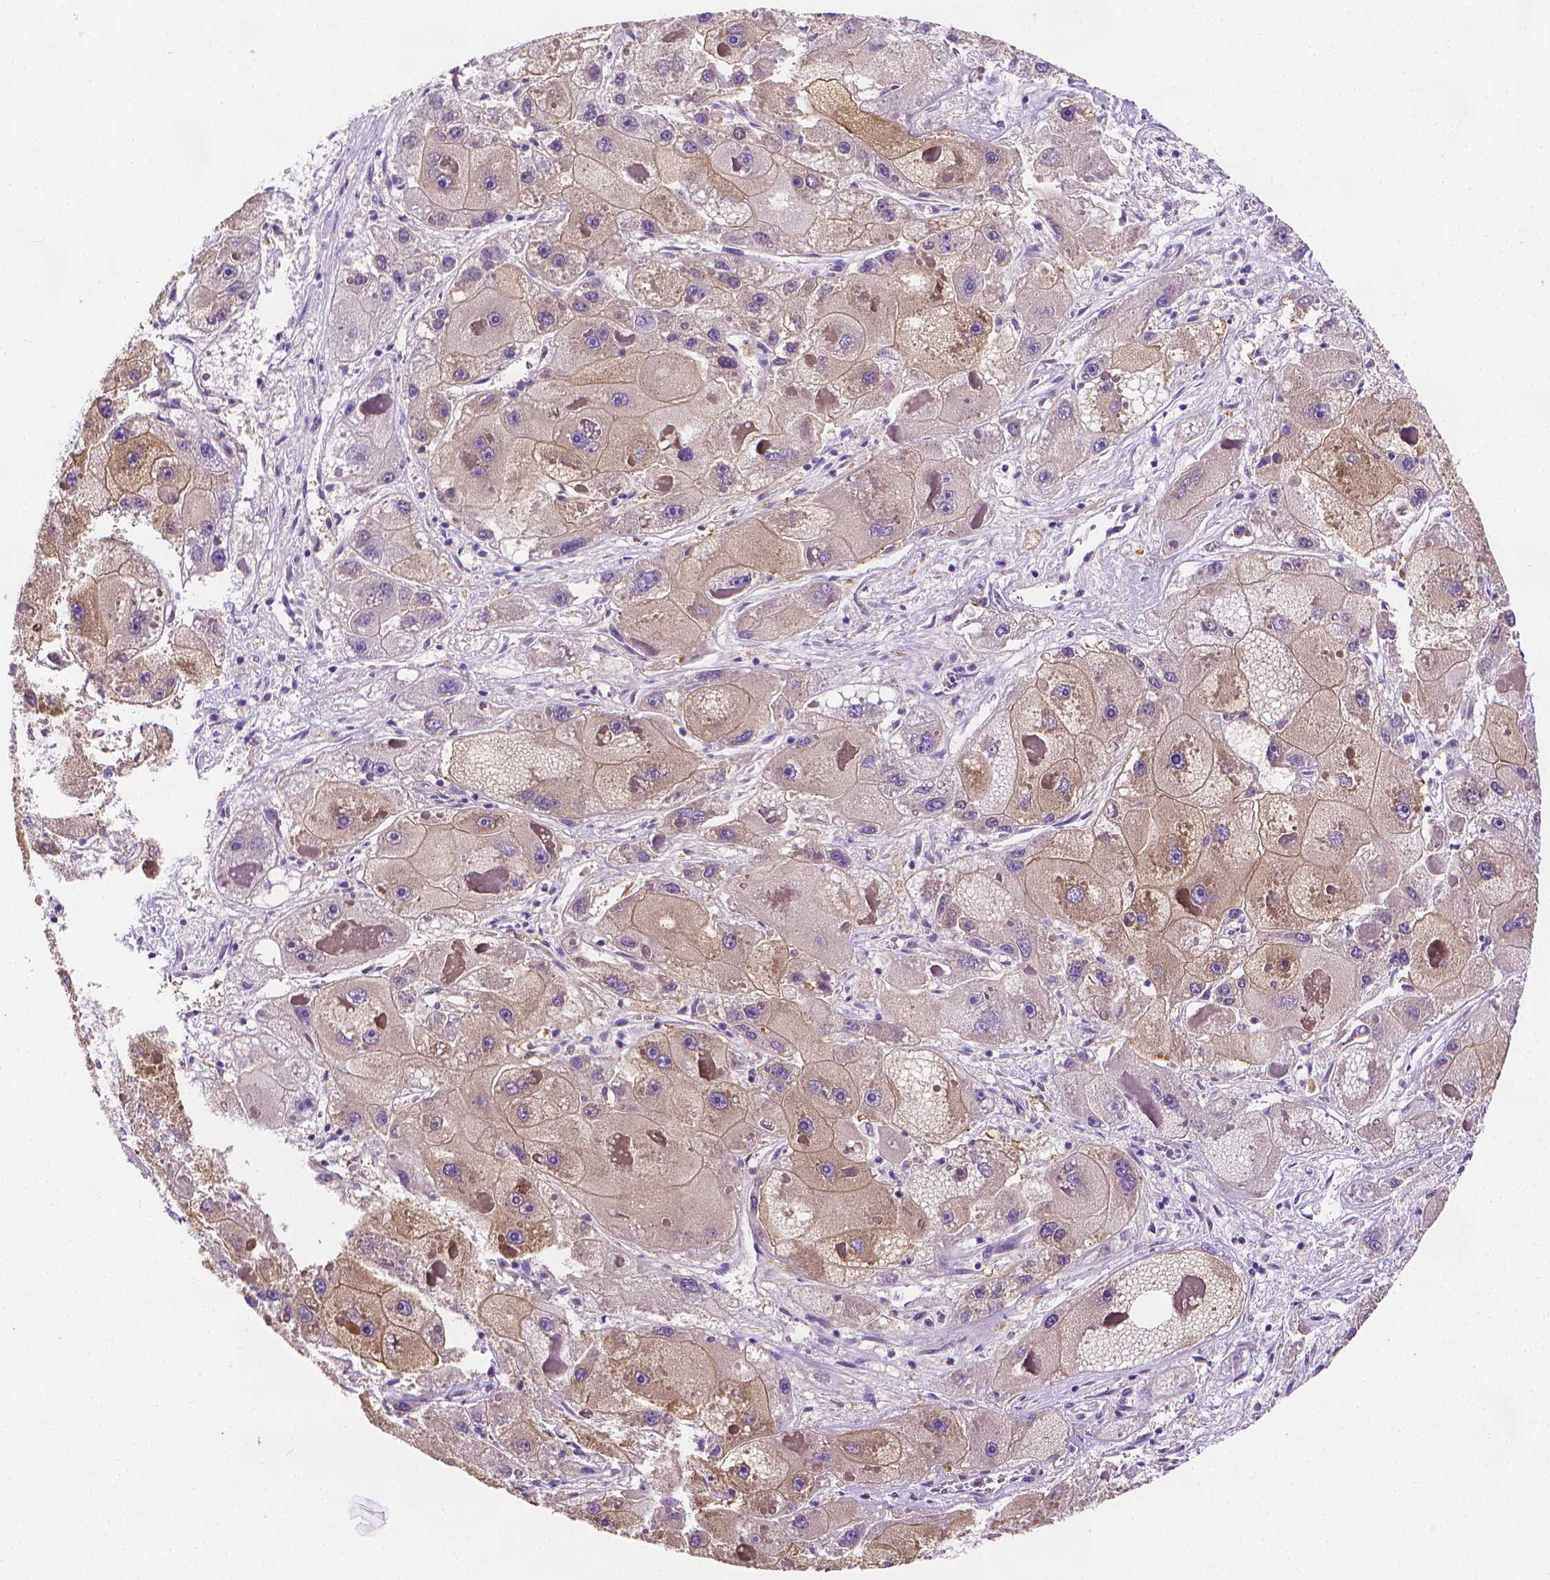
{"staining": {"intensity": "weak", "quantity": "<25%", "location": "cytoplasmic/membranous"}, "tissue": "liver cancer", "cell_type": "Tumor cells", "image_type": "cancer", "snomed": [{"axis": "morphology", "description": "Carcinoma, Hepatocellular, NOS"}, {"axis": "topography", "description": "Liver"}], "caption": "IHC image of neoplastic tissue: liver cancer (hepatocellular carcinoma) stained with DAB (3,3'-diaminobenzidine) demonstrates no significant protein positivity in tumor cells.", "gene": "FASN", "patient": {"sex": "female", "age": 73}}